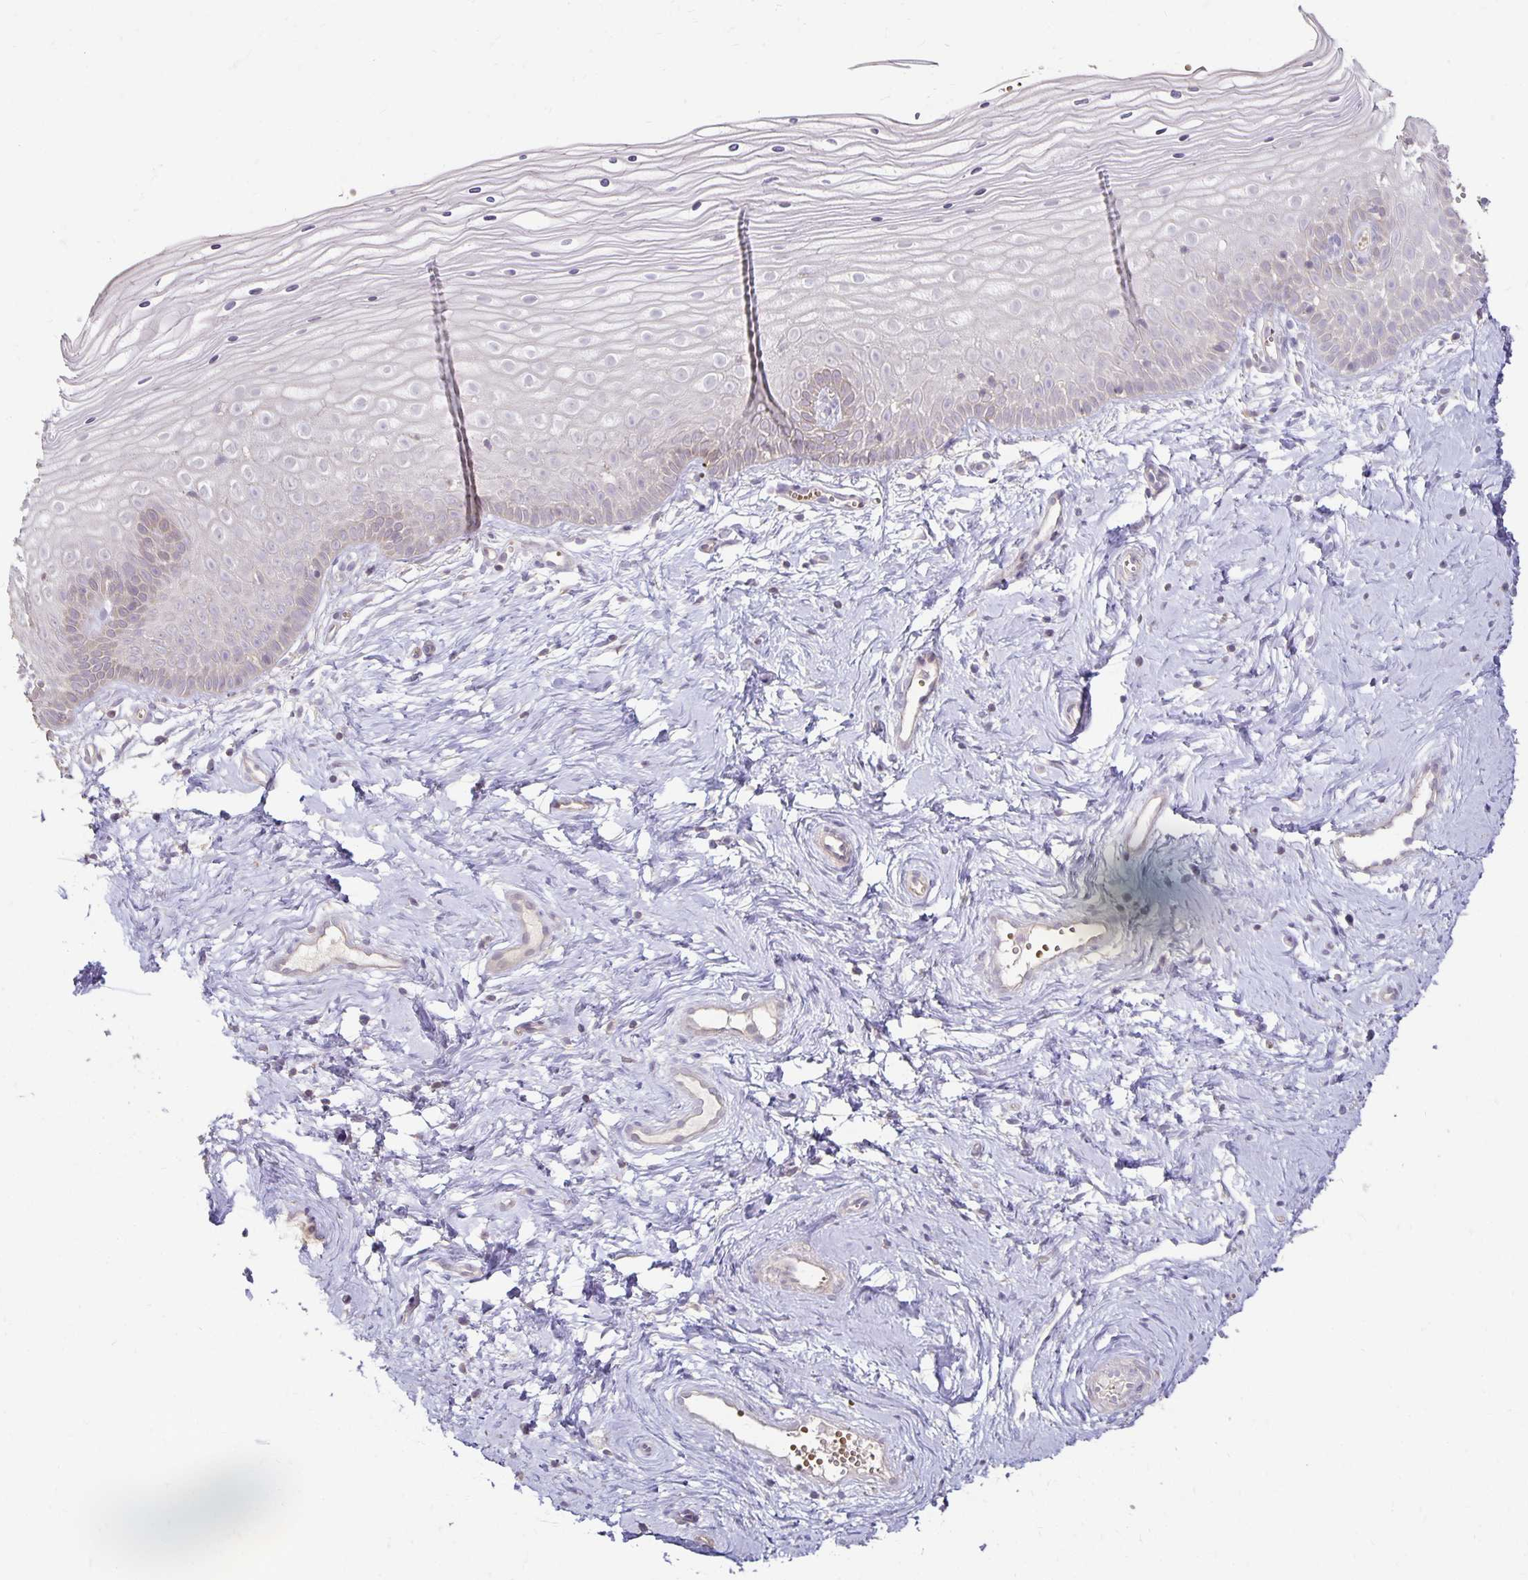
{"staining": {"intensity": "negative", "quantity": "none", "location": "none"}, "tissue": "vagina", "cell_type": "Squamous epithelial cells", "image_type": "normal", "snomed": [{"axis": "morphology", "description": "Normal tissue, NOS"}, {"axis": "topography", "description": "Vagina"}], "caption": "Vagina stained for a protein using IHC shows no expression squamous epithelial cells.", "gene": "CST6", "patient": {"sex": "female", "age": 38}}